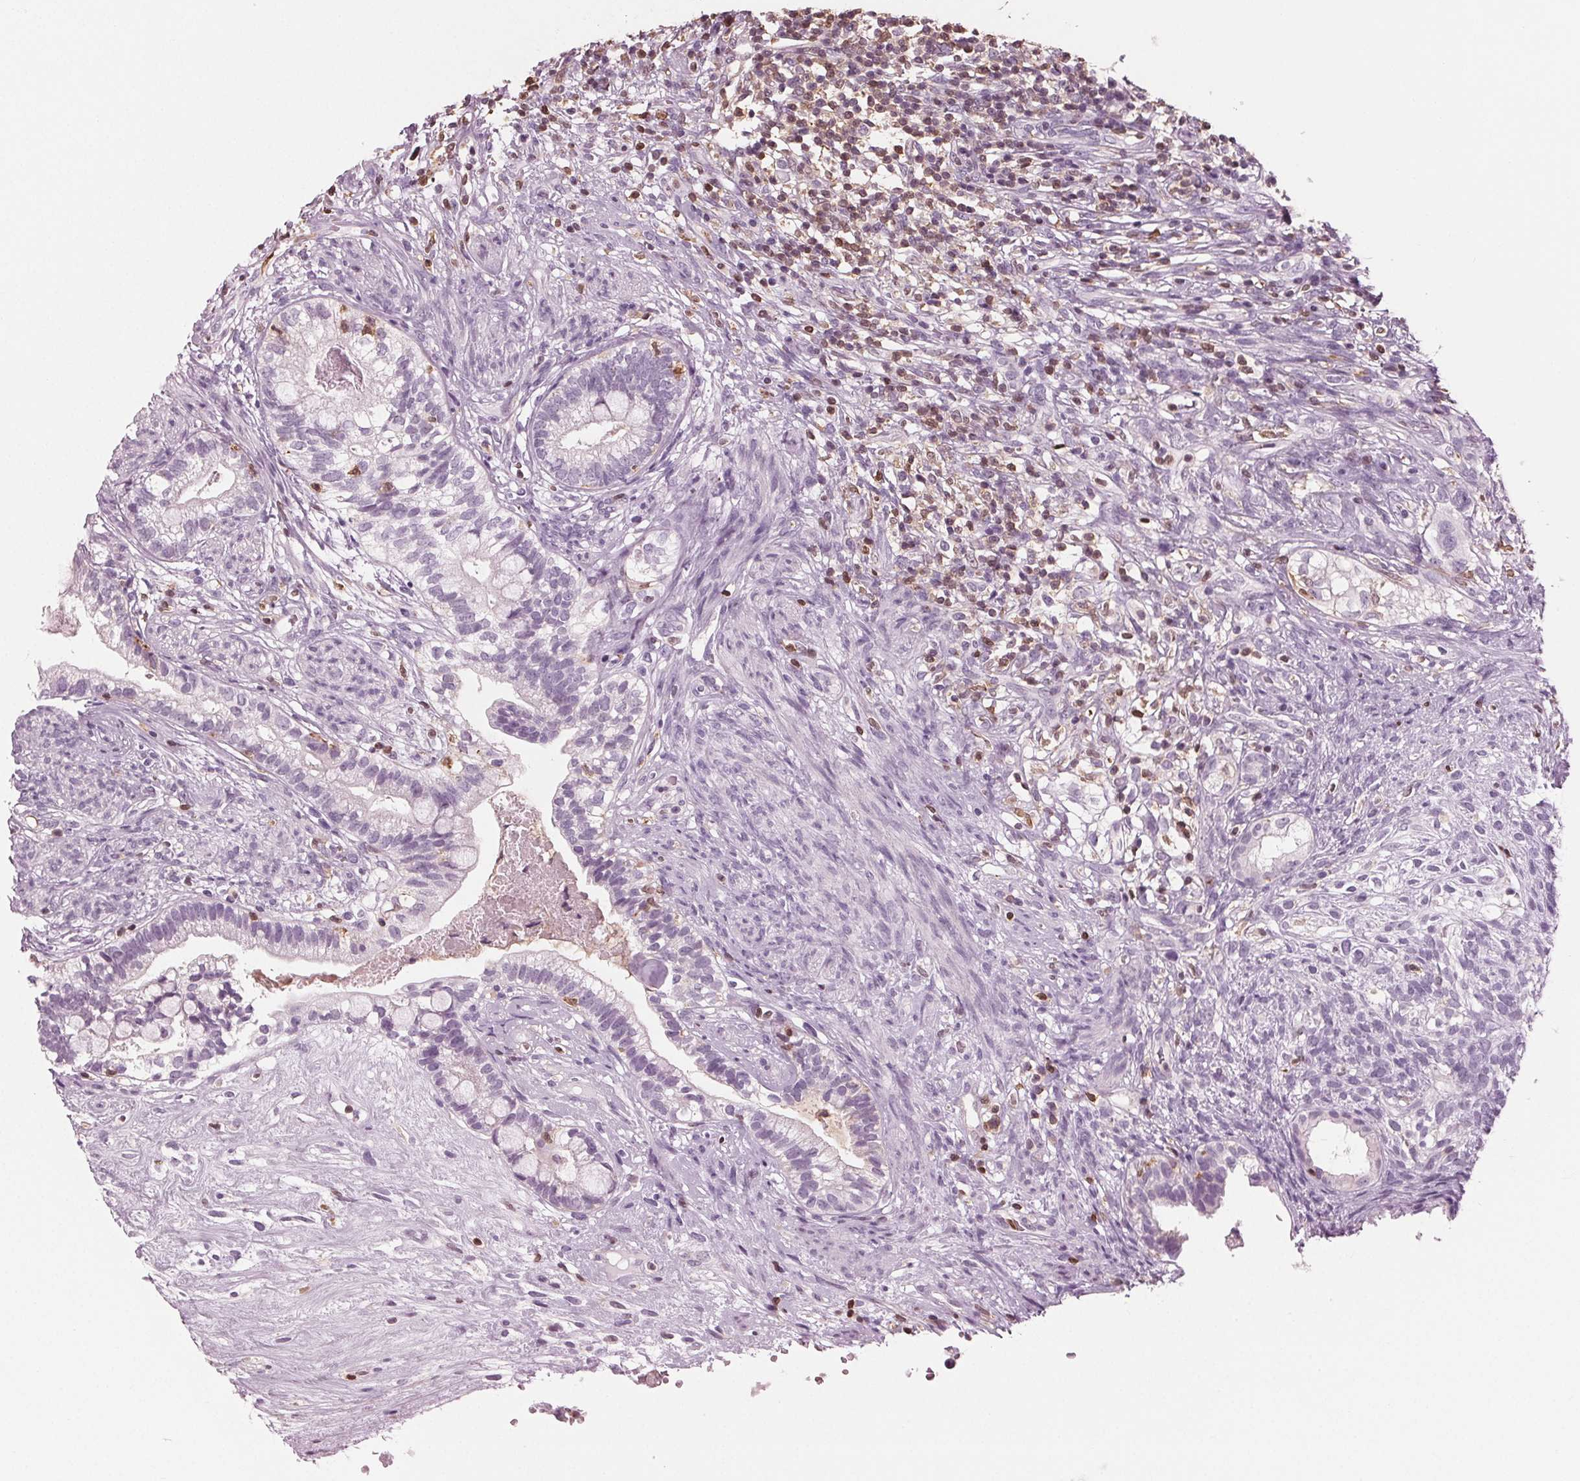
{"staining": {"intensity": "negative", "quantity": "none", "location": "none"}, "tissue": "testis cancer", "cell_type": "Tumor cells", "image_type": "cancer", "snomed": [{"axis": "morphology", "description": "Seminoma, NOS"}, {"axis": "morphology", "description": "Carcinoma, Embryonal, NOS"}, {"axis": "topography", "description": "Testis"}], "caption": "Tumor cells are negative for brown protein staining in testis cancer (seminoma).", "gene": "BTLA", "patient": {"sex": "male", "age": 41}}